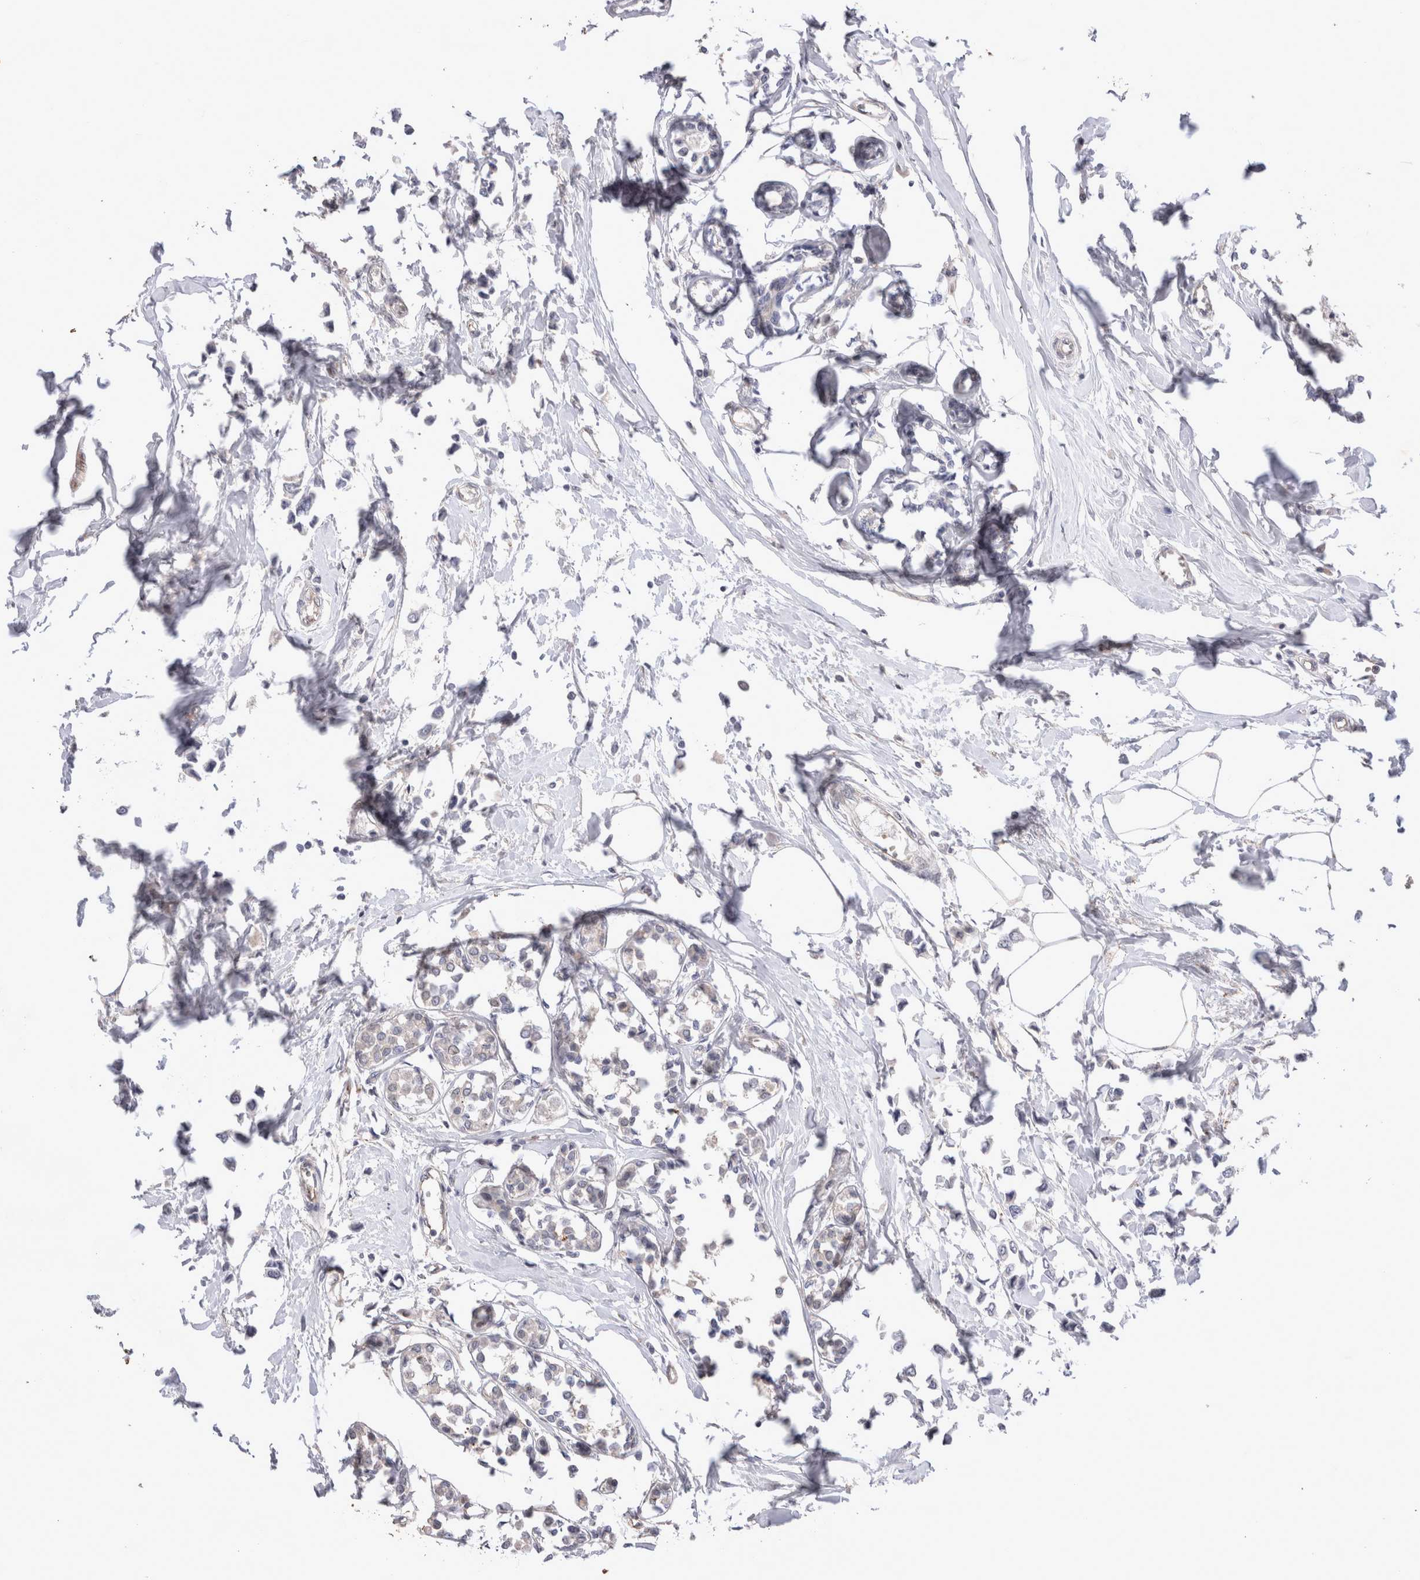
{"staining": {"intensity": "negative", "quantity": "none", "location": "none"}, "tissue": "breast cancer", "cell_type": "Tumor cells", "image_type": "cancer", "snomed": [{"axis": "morphology", "description": "Lobular carcinoma"}, {"axis": "topography", "description": "Breast"}], "caption": "Immunohistochemical staining of human breast lobular carcinoma shows no significant positivity in tumor cells.", "gene": "STK11", "patient": {"sex": "female", "age": 51}}